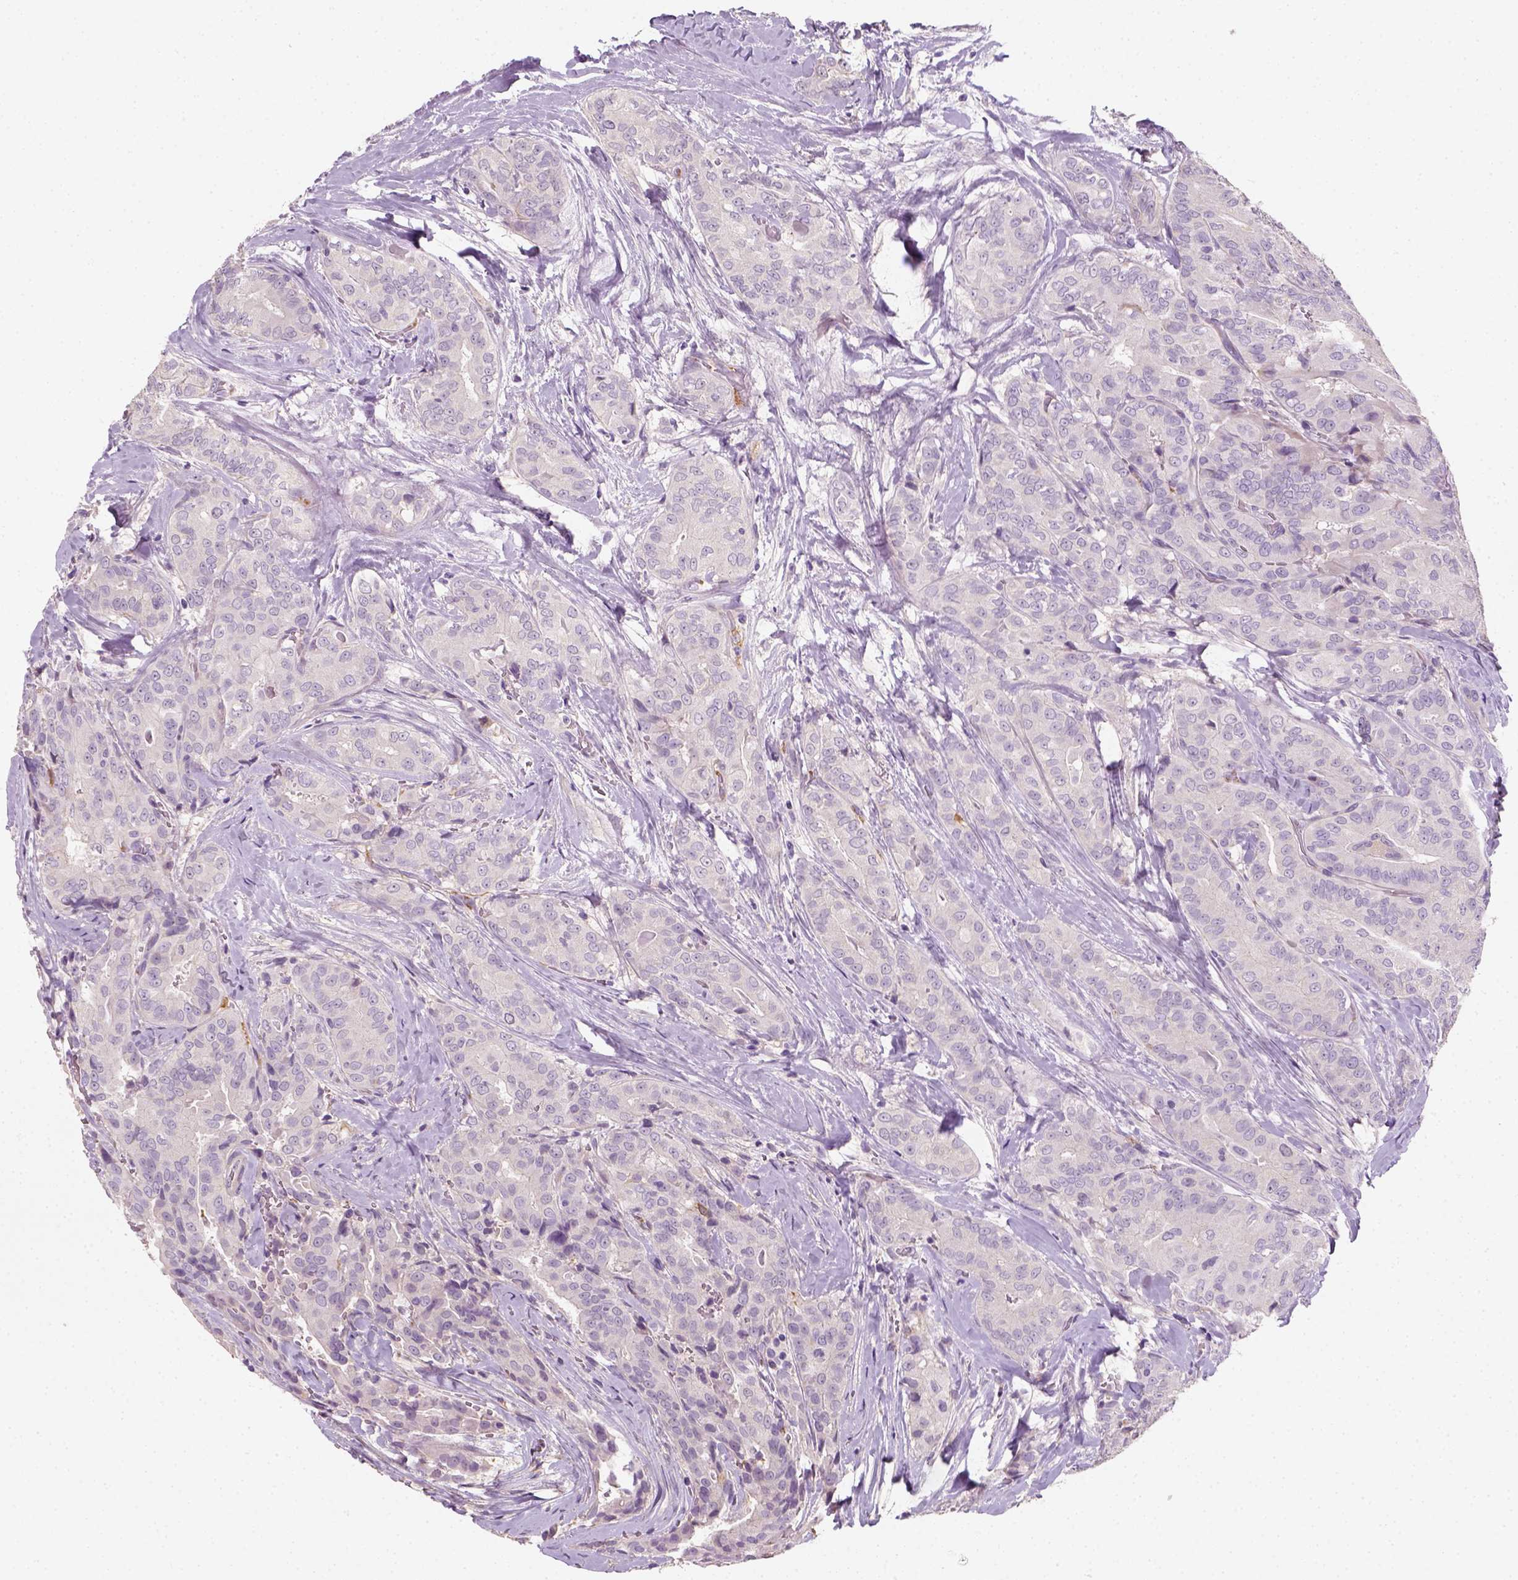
{"staining": {"intensity": "negative", "quantity": "none", "location": "none"}, "tissue": "thyroid cancer", "cell_type": "Tumor cells", "image_type": "cancer", "snomed": [{"axis": "morphology", "description": "Papillary adenocarcinoma, NOS"}, {"axis": "topography", "description": "Thyroid gland"}], "caption": "IHC photomicrograph of neoplastic tissue: human papillary adenocarcinoma (thyroid) stained with DAB shows no significant protein expression in tumor cells. (Immunohistochemistry (ihc), brightfield microscopy, high magnification).", "gene": "FAM163B", "patient": {"sex": "male", "age": 61}}